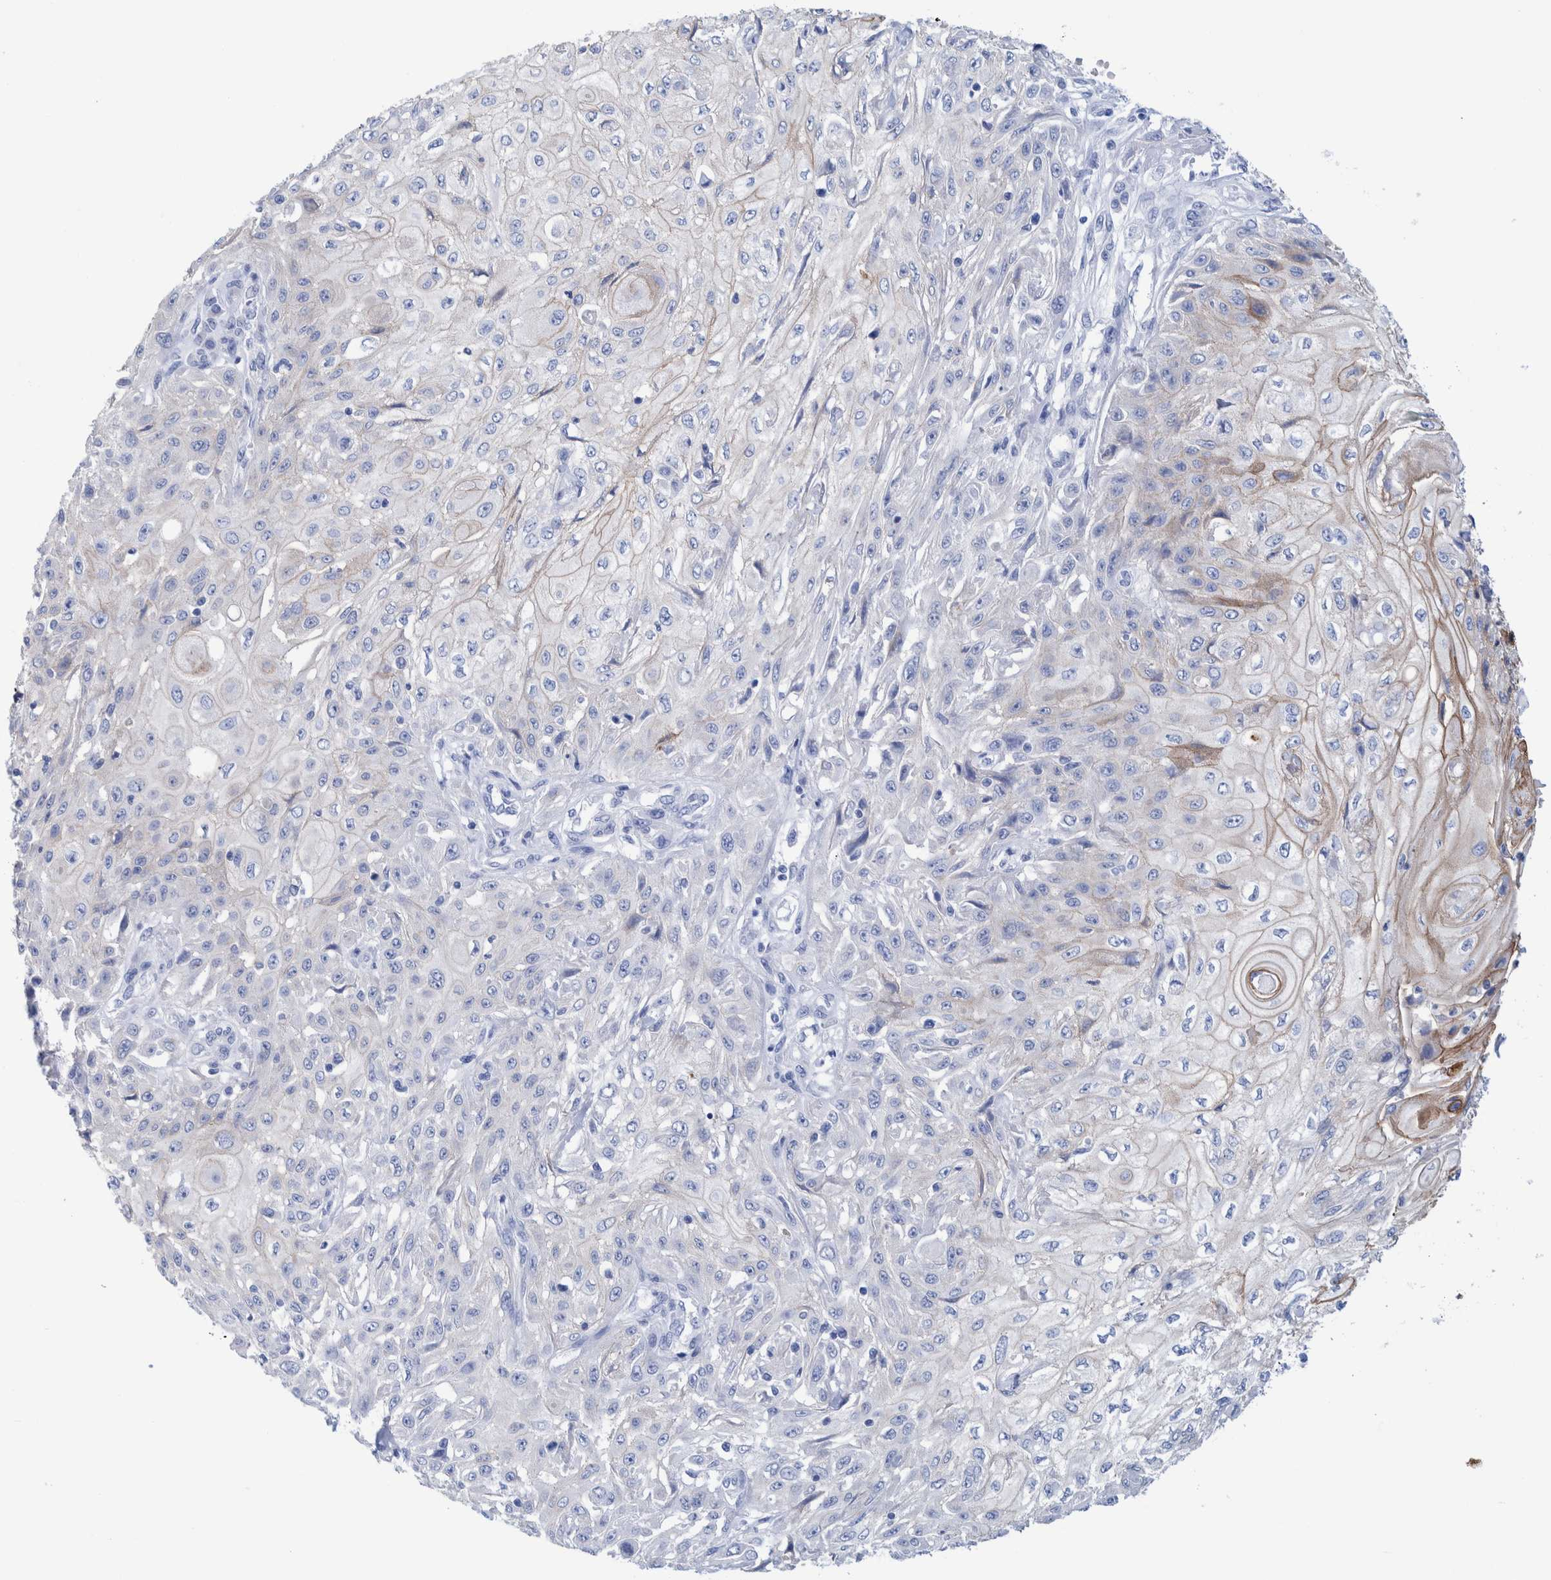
{"staining": {"intensity": "weak", "quantity": "<25%", "location": "cytoplasmic/membranous"}, "tissue": "skin cancer", "cell_type": "Tumor cells", "image_type": "cancer", "snomed": [{"axis": "morphology", "description": "Squamous cell carcinoma, NOS"}, {"axis": "morphology", "description": "Squamous cell carcinoma, metastatic, NOS"}, {"axis": "topography", "description": "Skin"}, {"axis": "topography", "description": "Lymph node"}], "caption": "High power microscopy micrograph of an IHC micrograph of squamous cell carcinoma (skin), revealing no significant expression in tumor cells.", "gene": "PERP", "patient": {"sex": "male", "age": 75}}